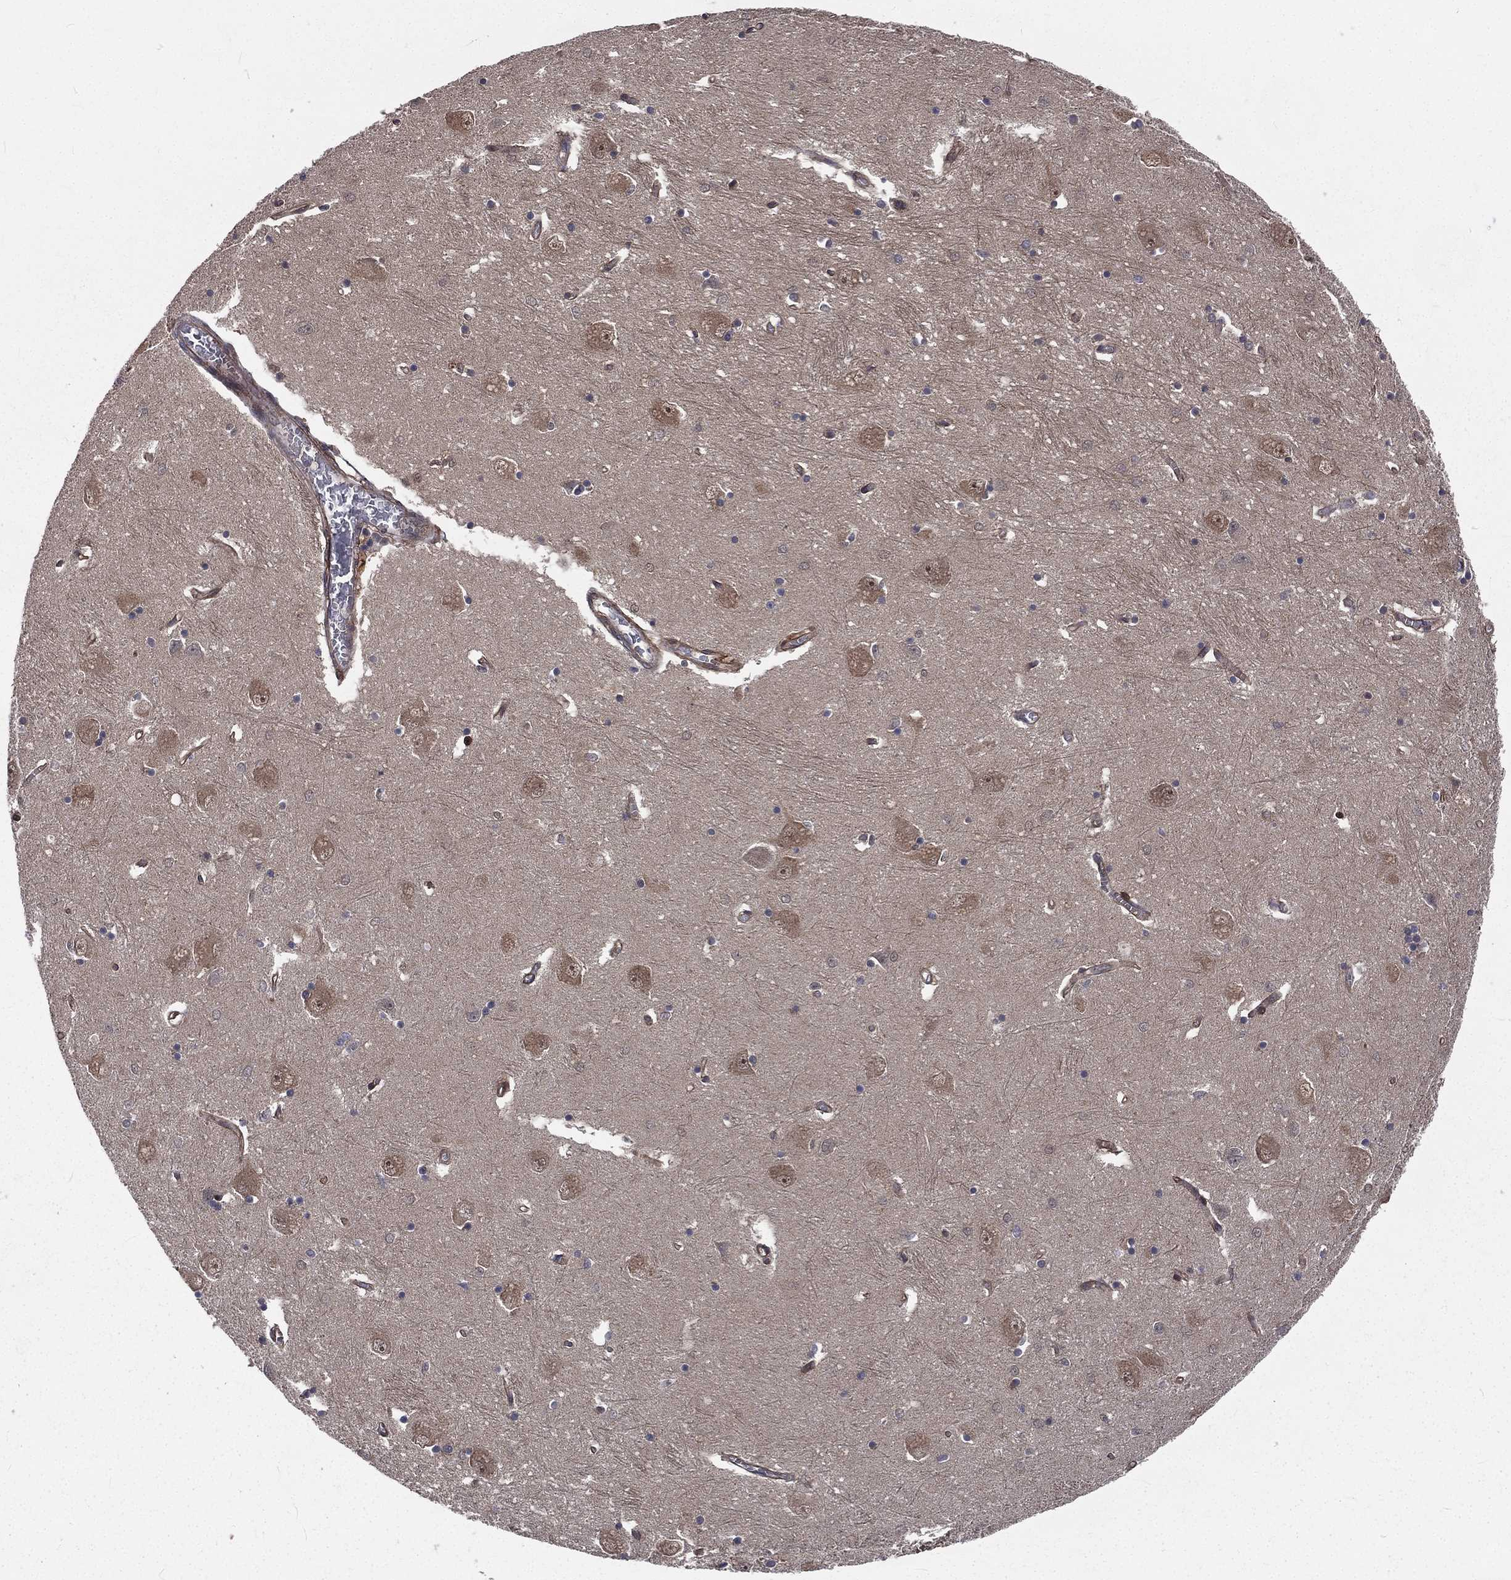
{"staining": {"intensity": "negative", "quantity": "none", "location": "none"}, "tissue": "caudate", "cell_type": "Glial cells", "image_type": "normal", "snomed": [{"axis": "morphology", "description": "Normal tissue, NOS"}, {"axis": "topography", "description": "Lateral ventricle wall"}], "caption": "Immunohistochemistry of normal caudate shows no expression in glial cells. (Immunohistochemistry (ihc), brightfield microscopy, high magnification).", "gene": "ARL3", "patient": {"sex": "male", "age": 54}}